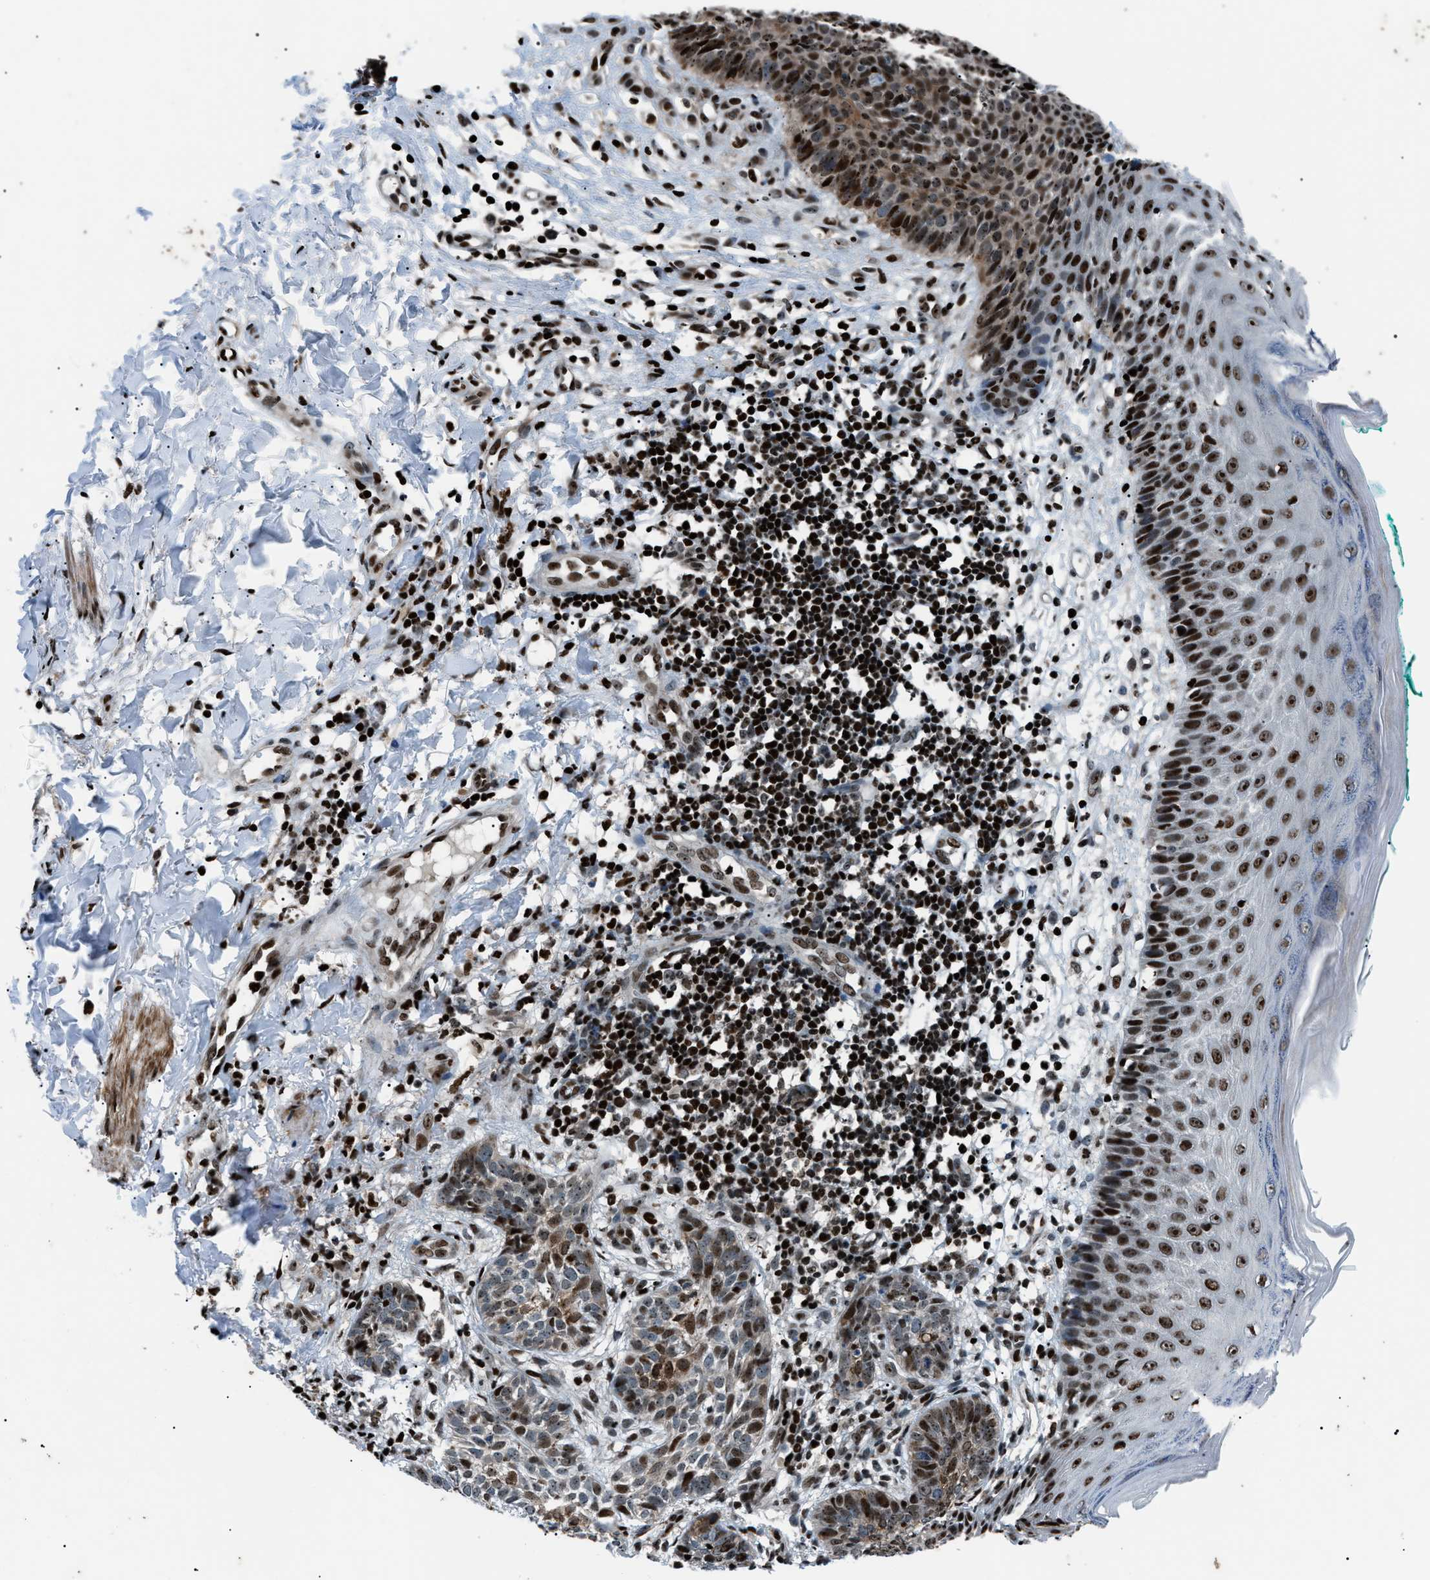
{"staining": {"intensity": "moderate", "quantity": ">75%", "location": "nuclear"}, "tissue": "skin cancer", "cell_type": "Tumor cells", "image_type": "cancer", "snomed": [{"axis": "morphology", "description": "Basal cell carcinoma"}, {"axis": "topography", "description": "Skin"}], "caption": "Skin cancer stained with a protein marker reveals moderate staining in tumor cells.", "gene": "PRKX", "patient": {"sex": "male", "age": 60}}